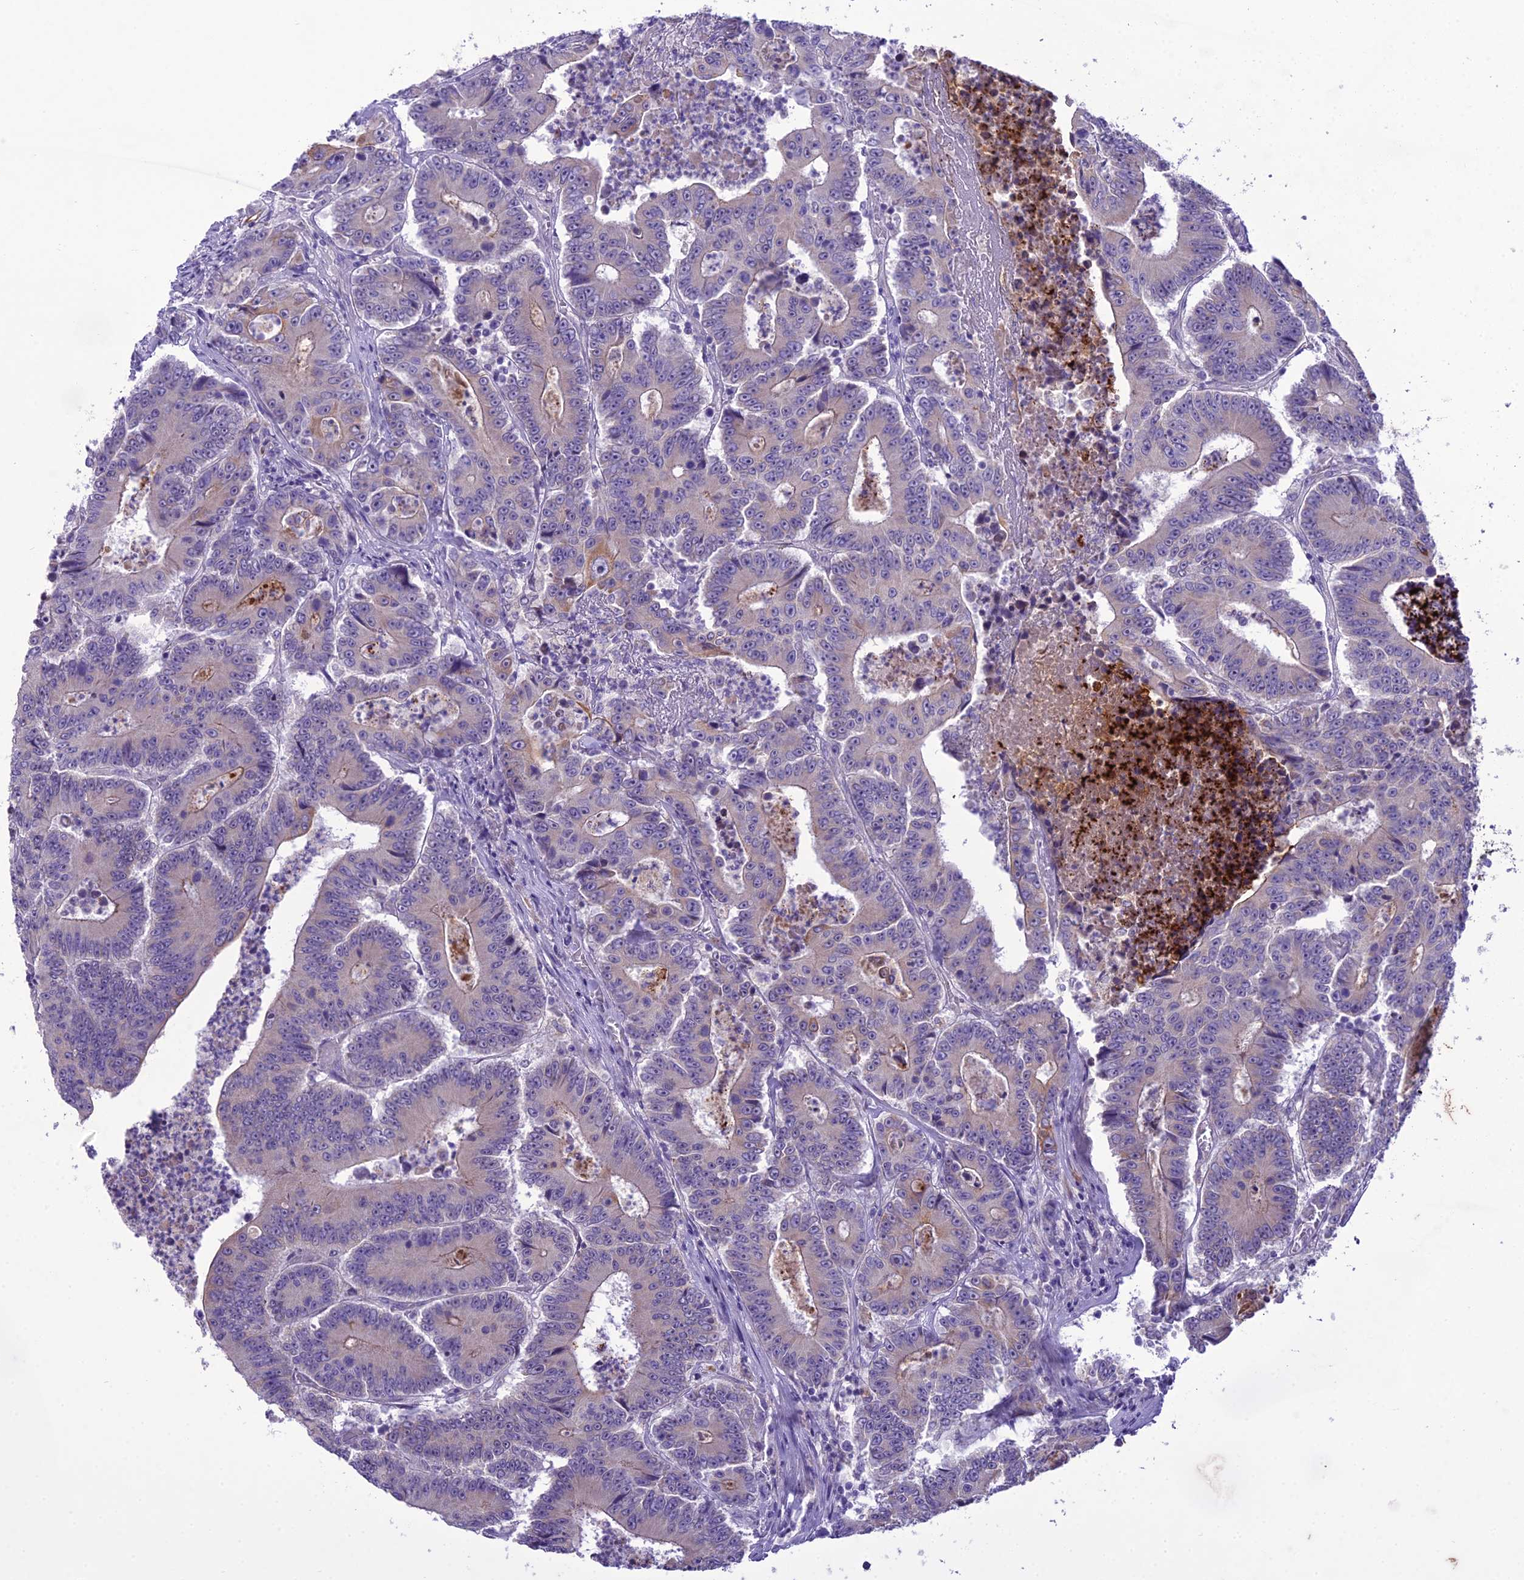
{"staining": {"intensity": "negative", "quantity": "none", "location": "none"}, "tissue": "colorectal cancer", "cell_type": "Tumor cells", "image_type": "cancer", "snomed": [{"axis": "morphology", "description": "Adenocarcinoma, NOS"}, {"axis": "topography", "description": "Colon"}], "caption": "Immunohistochemical staining of adenocarcinoma (colorectal) shows no significant positivity in tumor cells.", "gene": "SCRT1", "patient": {"sex": "male", "age": 83}}